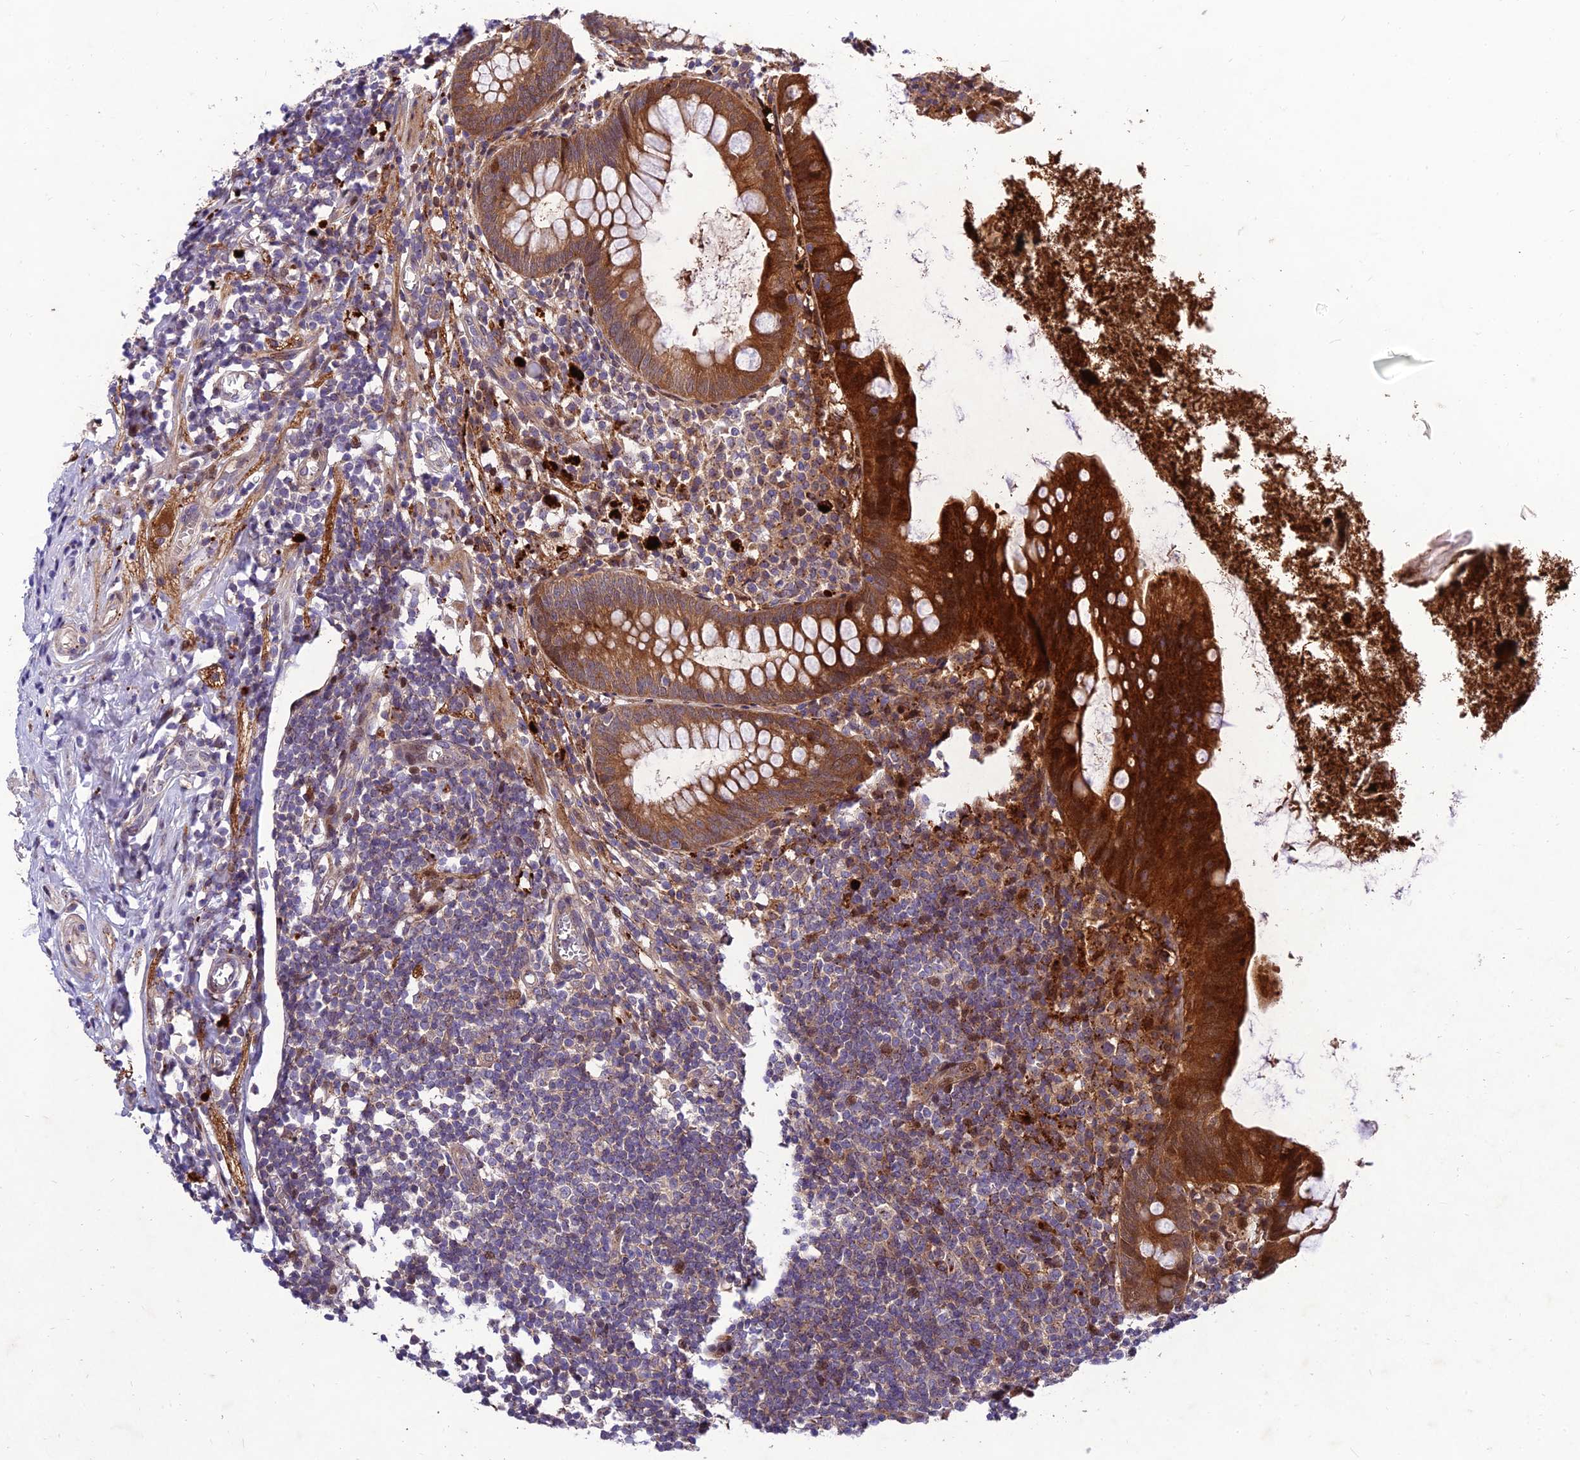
{"staining": {"intensity": "strong", "quantity": ">75%", "location": "cytoplasmic/membranous,nuclear"}, "tissue": "appendix", "cell_type": "Glandular cells", "image_type": "normal", "snomed": [{"axis": "morphology", "description": "Normal tissue, NOS"}, {"axis": "topography", "description": "Appendix"}], "caption": "Immunohistochemical staining of benign appendix exhibits >75% levels of strong cytoplasmic/membranous,nuclear protein expression in about >75% of glandular cells. (IHC, brightfield microscopy, high magnification).", "gene": "MKKS", "patient": {"sex": "female", "age": 51}}